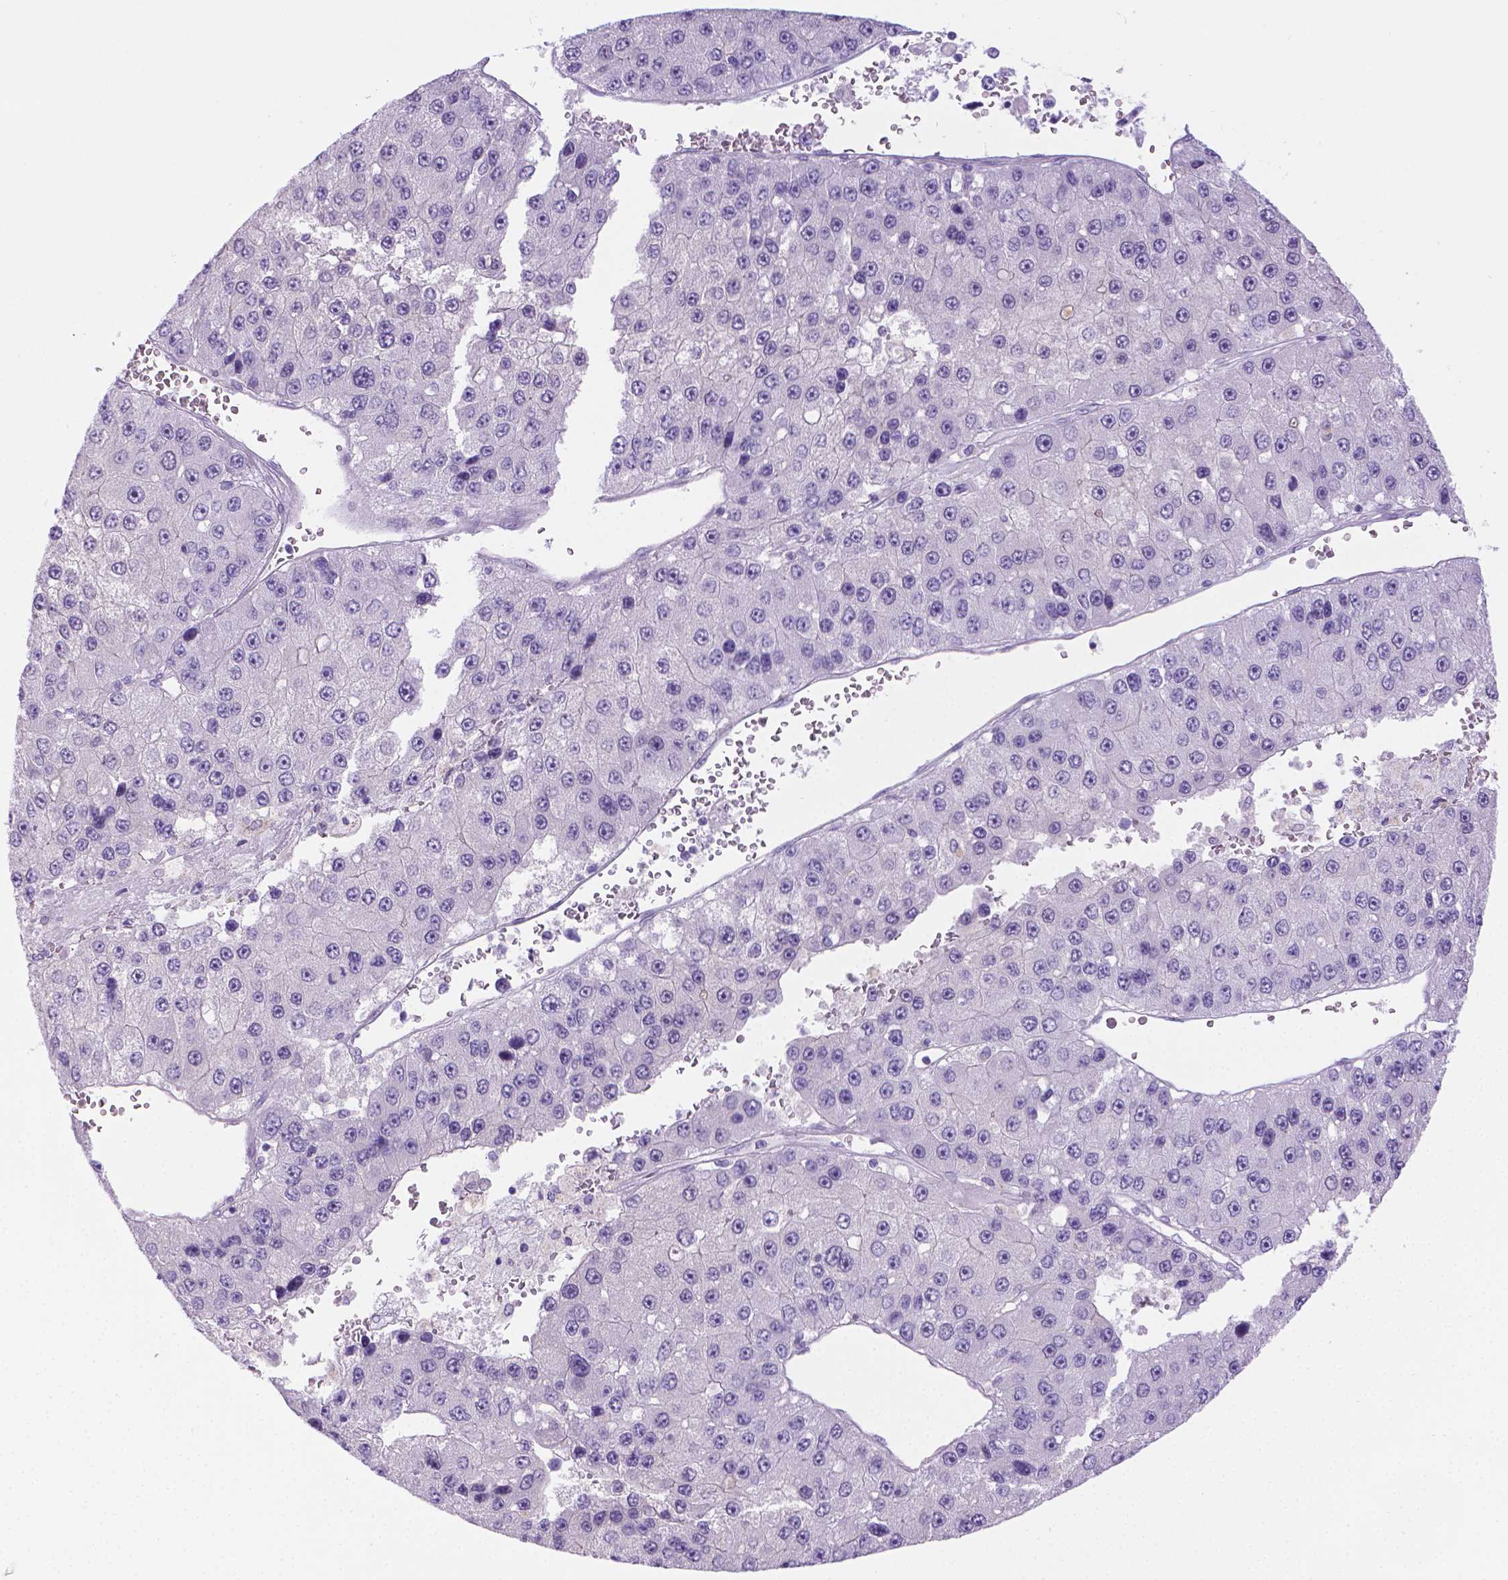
{"staining": {"intensity": "negative", "quantity": "none", "location": "none"}, "tissue": "liver cancer", "cell_type": "Tumor cells", "image_type": "cancer", "snomed": [{"axis": "morphology", "description": "Carcinoma, Hepatocellular, NOS"}, {"axis": "topography", "description": "Liver"}], "caption": "DAB immunohistochemical staining of human liver cancer (hepatocellular carcinoma) shows no significant expression in tumor cells.", "gene": "SPAG6", "patient": {"sex": "female", "age": 73}}